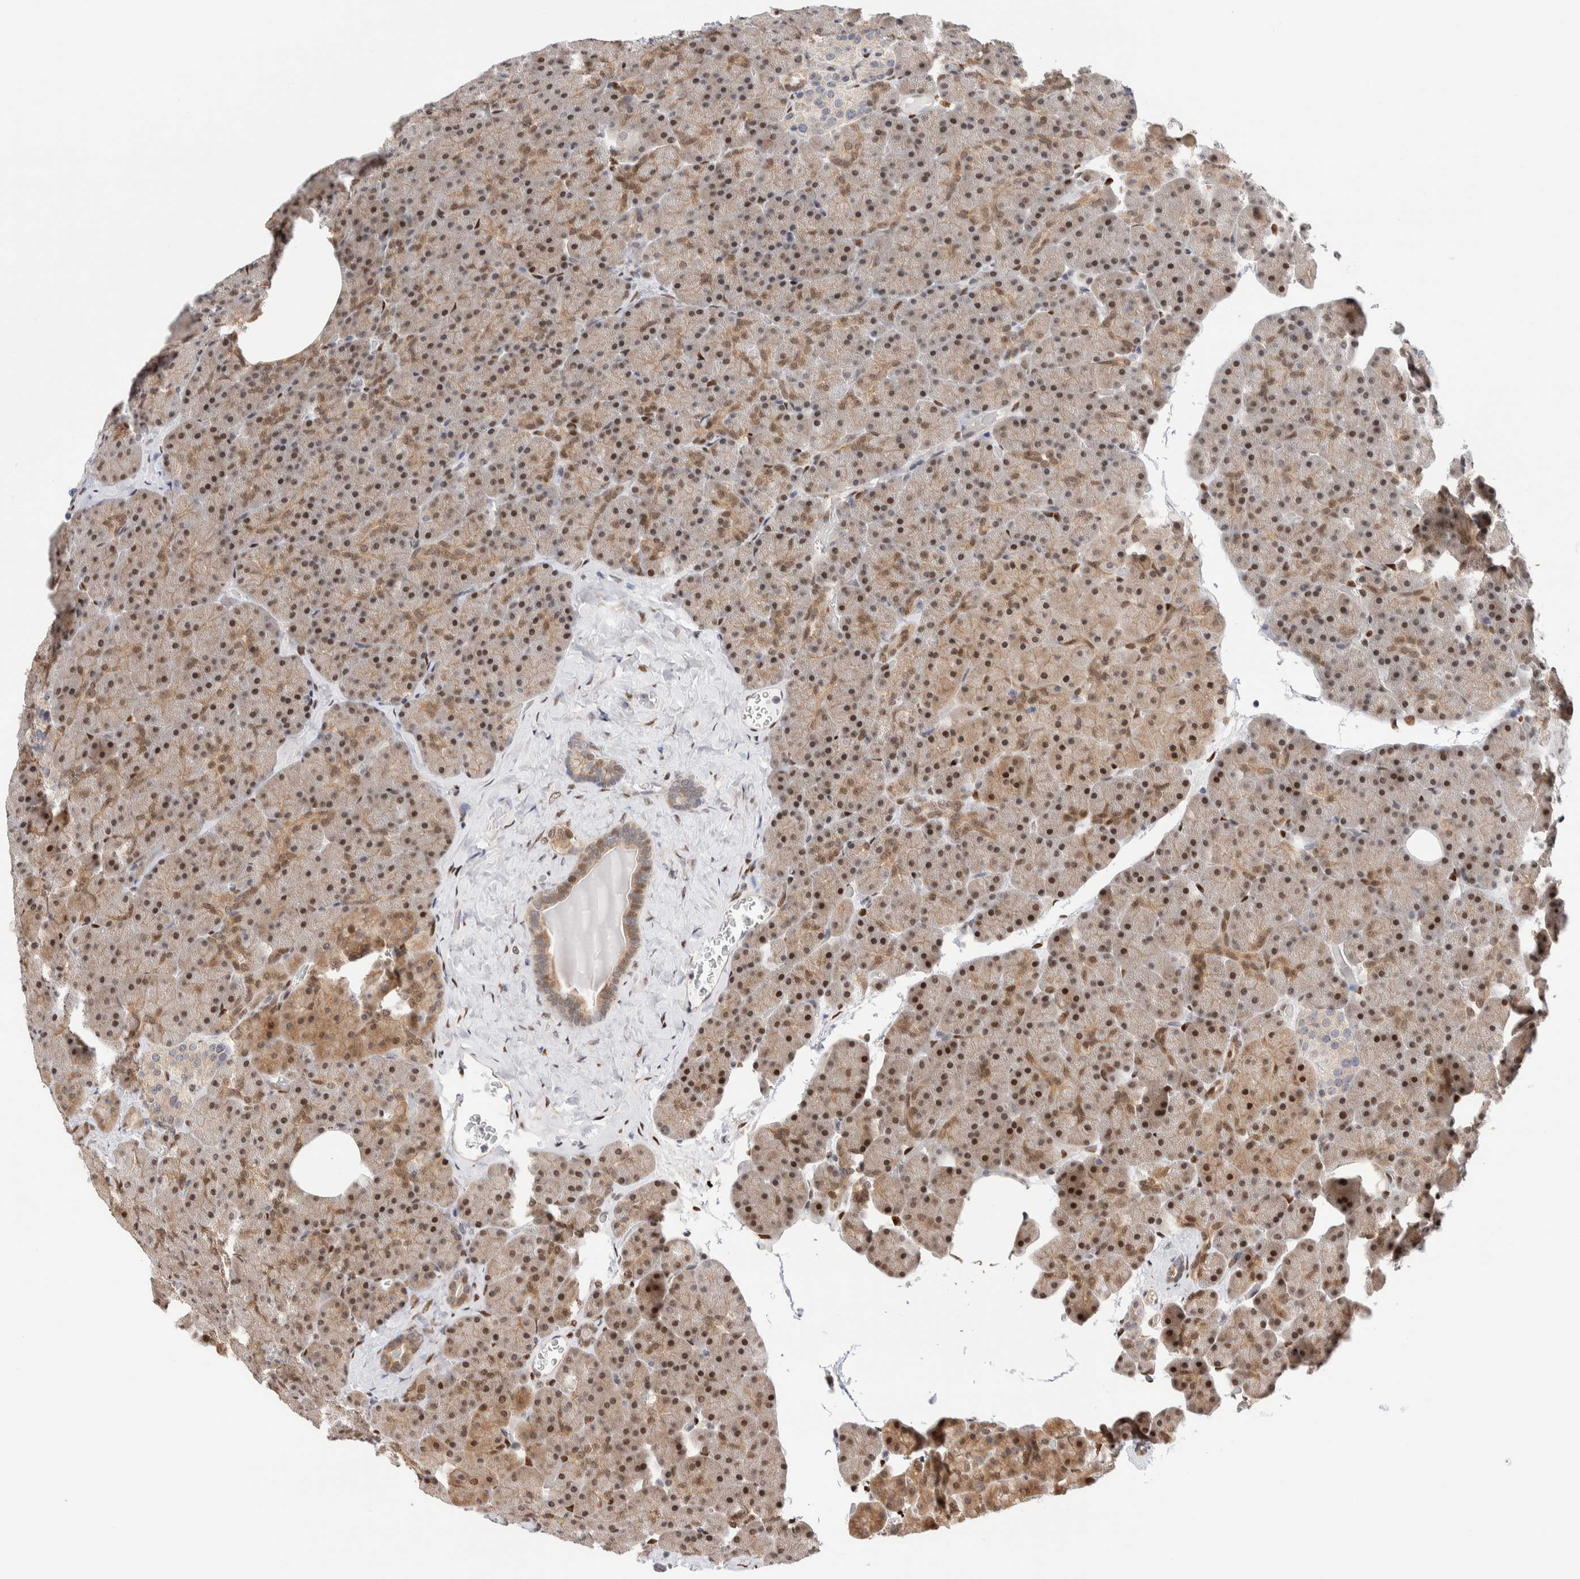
{"staining": {"intensity": "moderate", "quantity": "25%-75%", "location": "cytoplasmic/membranous"}, "tissue": "pancreas", "cell_type": "Exocrine glandular cells", "image_type": "normal", "snomed": [{"axis": "morphology", "description": "Normal tissue, NOS"}, {"axis": "morphology", "description": "Carcinoid, malignant, NOS"}, {"axis": "topography", "description": "Pancreas"}], "caption": "High-power microscopy captured an immunohistochemistry (IHC) micrograph of unremarkable pancreas, revealing moderate cytoplasmic/membranous expression in about 25%-75% of exocrine glandular cells. (DAB (3,3'-diaminobenzidine) IHC with brightfield microscopy, high magnification).", "gene": "NSMAF", "patient": {"sex": "female", "age": 35}}